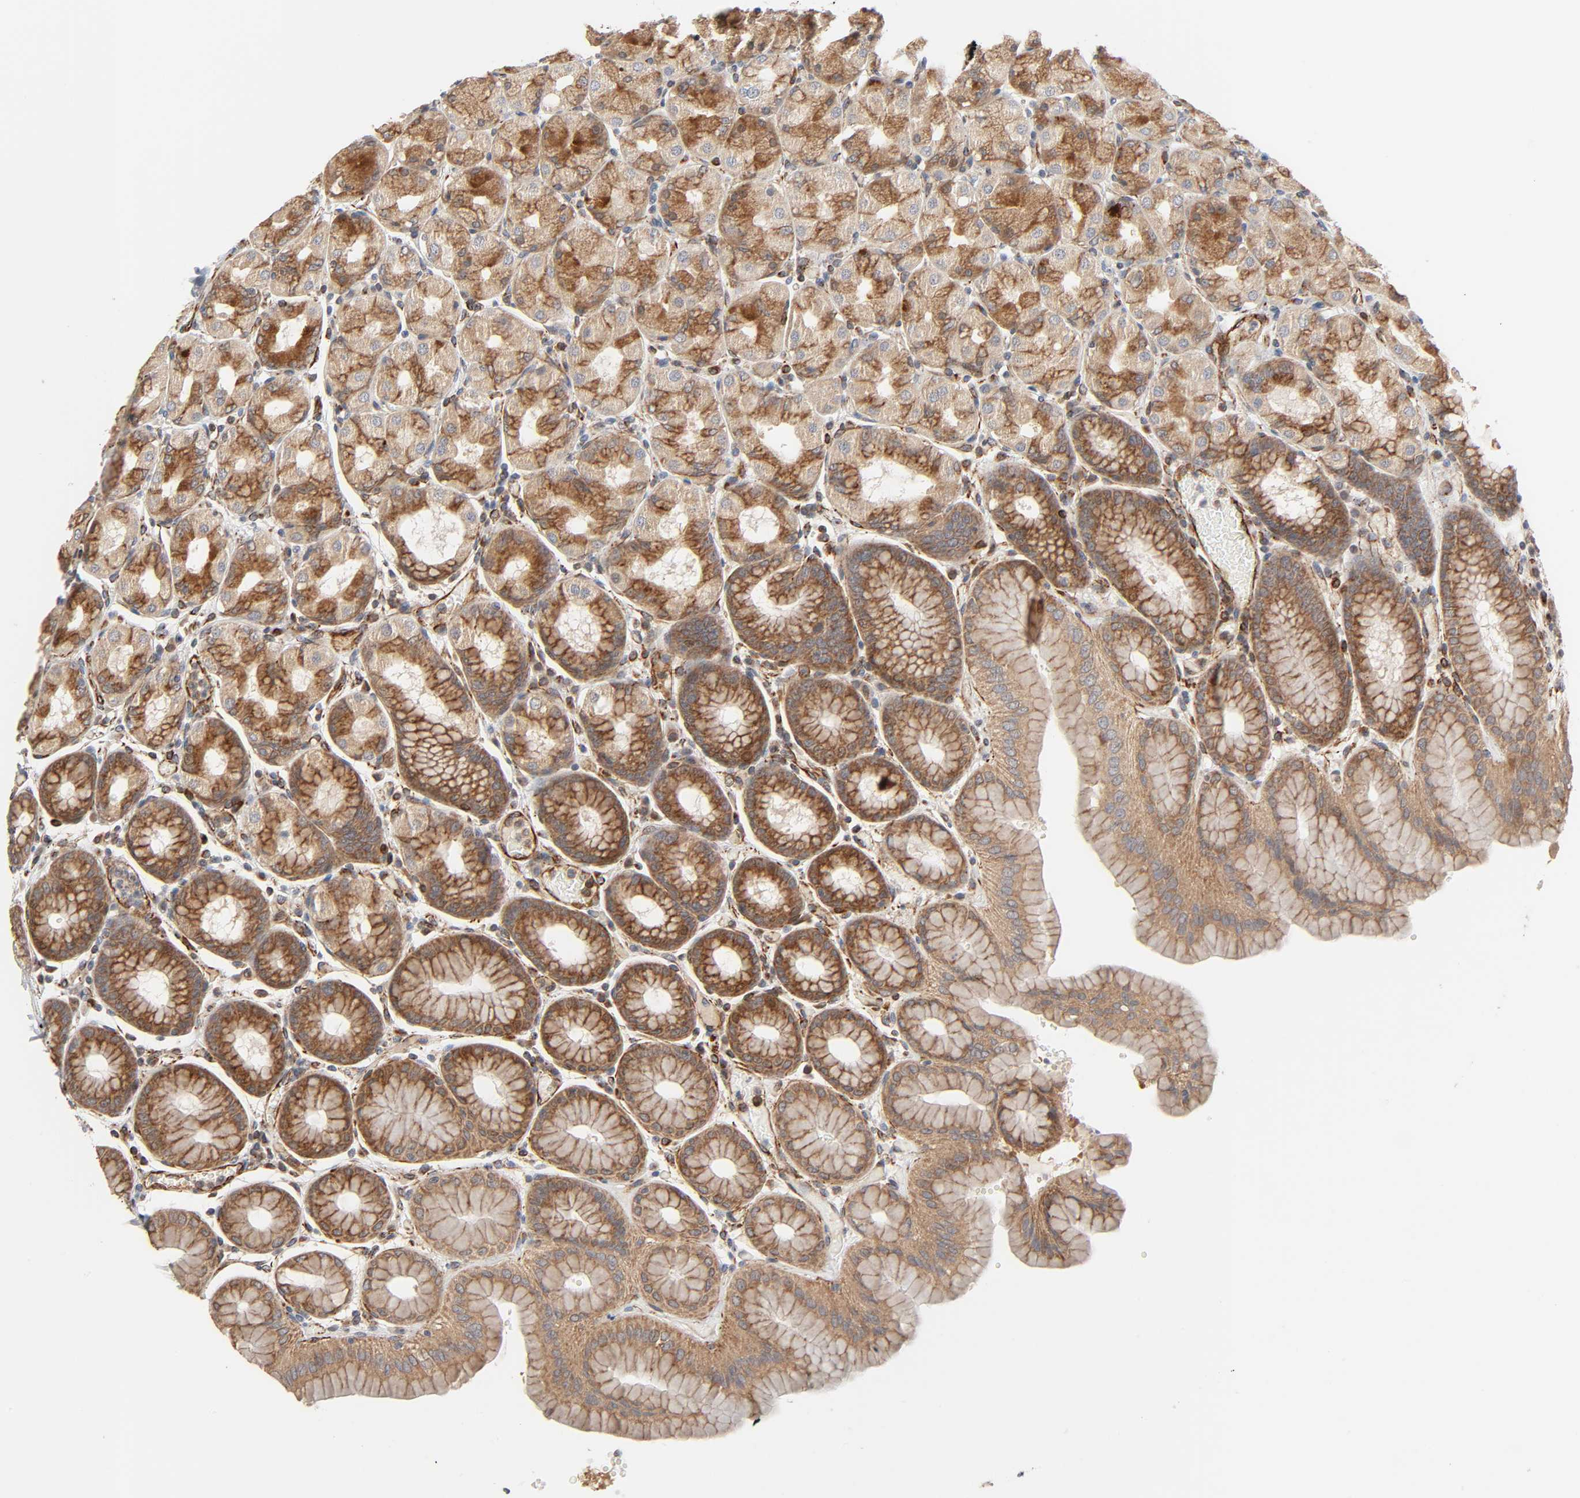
{"staining": {"intensity": "moderate", "quantity": ">75%", "location": "cytoplasmic/membranous"}, "tissue": "stomach", "cell_type": "Glandular cells", "image_type": "normal", "snomed": [{"axis": "morphology", "description": "Normal tissue, NOS"}, {"axis": "topography", "description": "Stomach, upper"}, {"axis": "topography", "description": "Stomach"}], "caption": "Immunohistochemistry micrograph of benign stomach: stomach stained using immunohistochemistry (IHC) reveals medium levels of moderate protein expression localized specifically in the cytoplasmic/membranous of glandular cells, appearing as a cytoplasmic/membranous brown color.", "gene": "REEP5", "patient": {"sex": "male", "age": 76}}